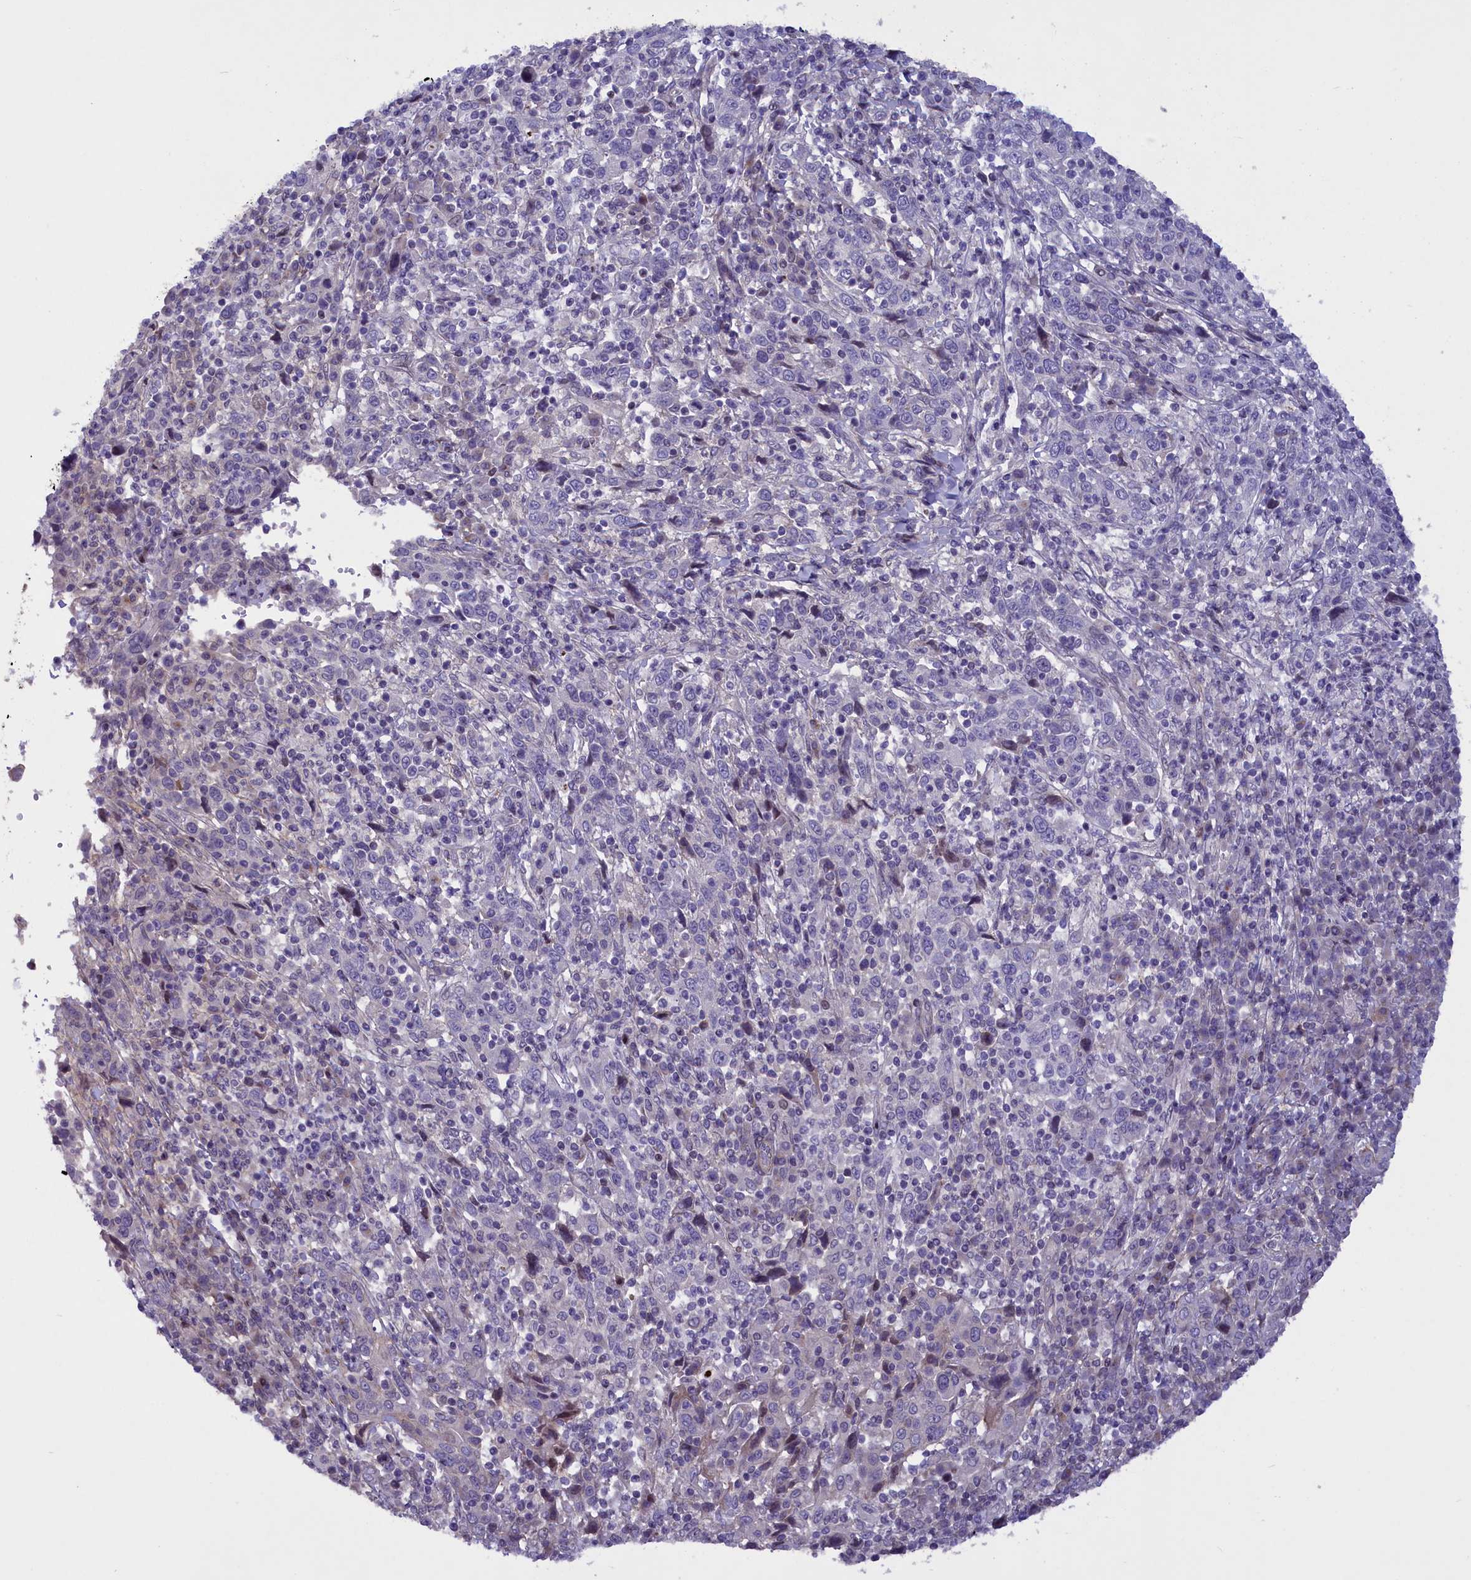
{"staining": {"intensity": "negative", "quantity": "none", "location": "none"}, "tissue": "cervical cancer", "cell_type": "Tumor cells", "image_type": "cancer", "snomed": [{"axis": "morphology", "description": "Squamous cell carcinoma, NOS"}, {"axis": "topography", "description": "Cervix"}], "caption": "Cervical cancer was stained to show a protein in brown. There is no significant positivity in tumor cells. The staining is performed using DAB brown chromogen with nuclei counter-stained in using hematoxylin.", "gene": "MAN2C1", "patient": {"sex": "female", "age": 46}}